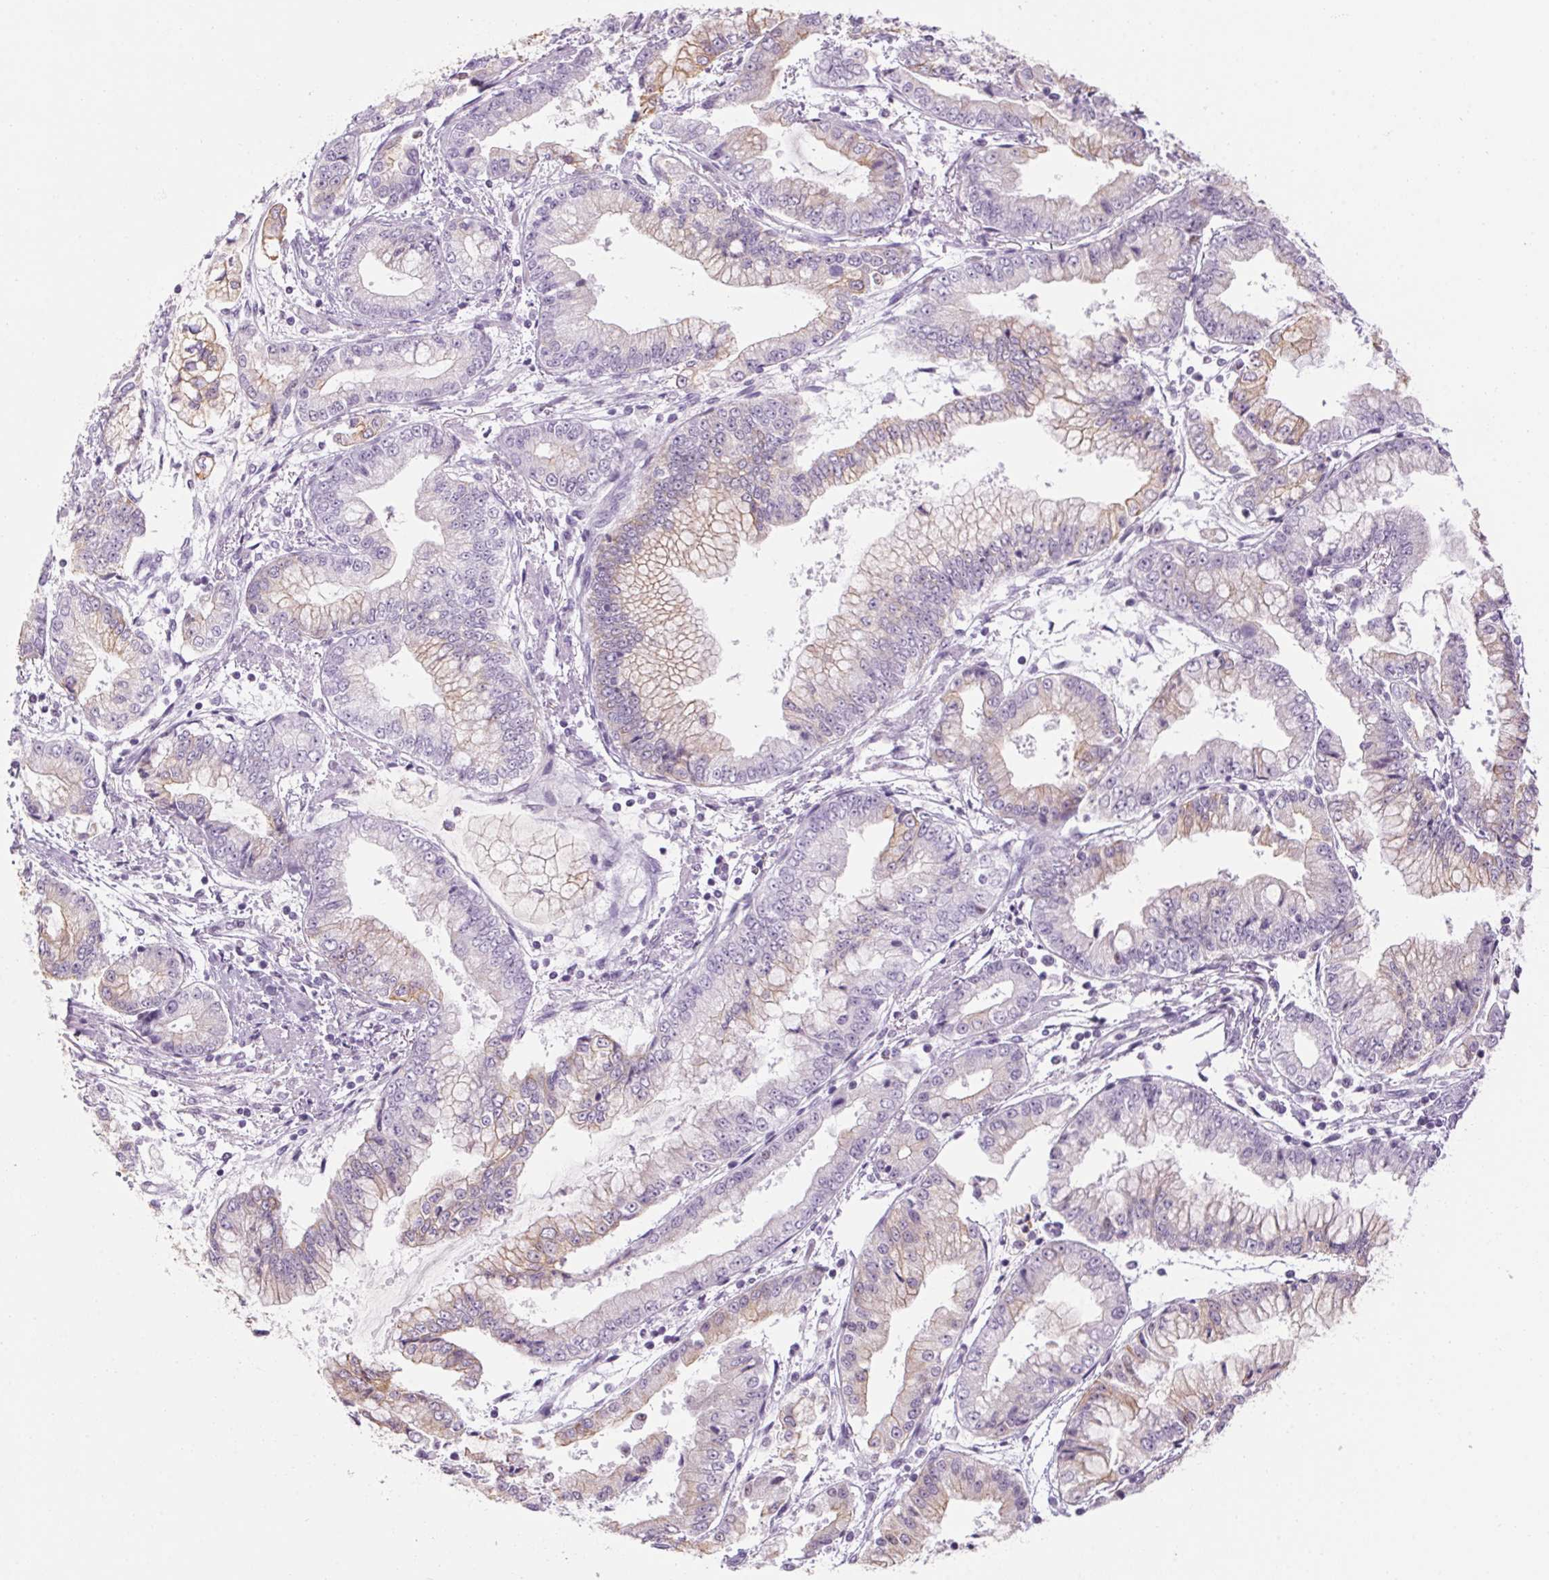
{"staining": {"intensity": "weak", "quantity": "<25%", "location": "cytoplasmic/membranous"}, "tissue": "stomach cancer", "cell_type": "Tumor cells", "image_type": "cancer", "snomed": [{"axis": "morphology", "description": "Adenocarcinoma, NOS"}, {"axis": "topography", "description": "Stomach, upper"}], "caption": "This is an IHC histopathology image of adenocarcinoma (stomach). There is no positivity in tumor cells.", "gene": "RPTN", "patient": {"sex": "female", "age": 74}}